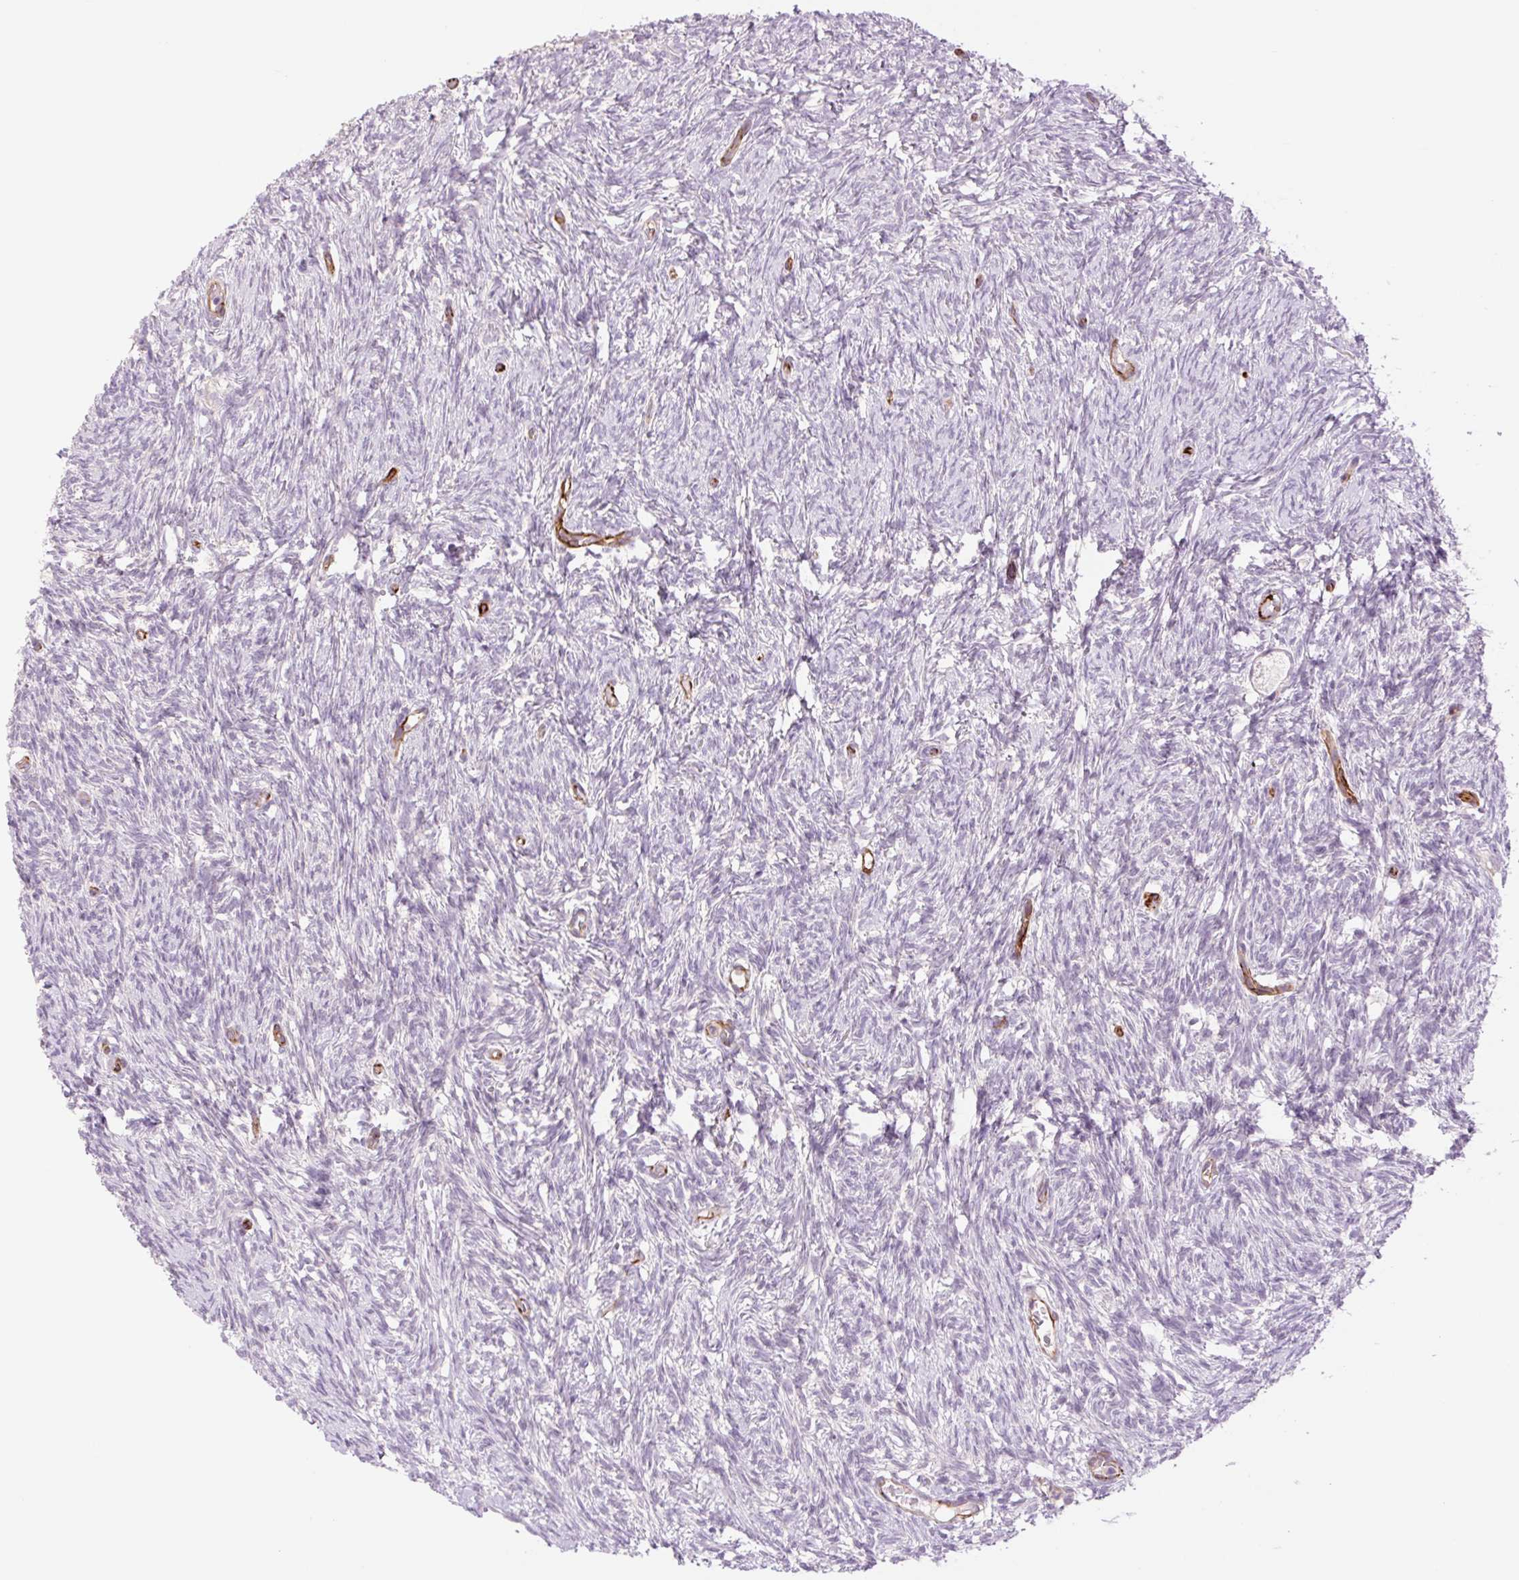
{"staining": {"intensity": "negative", "quantity": "none", "location": "none"}, "tissue": "ovary", "cell_type": "Follicle cells", "image_type": "normal", "snomed": [{"axis": "morphology", "description": "Normal tissue, NOS"}, {"axis": "topography", "description": "Ovary"}], "caption": "Protein analysis of benign ovary shows no significant expression in follicle cells. Brightfield microscopy of immunohistochemistry stained with DAB (brown) and hematoxylin (blue), captured at high magnification.", "gene": "ZFYVE21", "patient": {"sex": "female", "age": 33}}